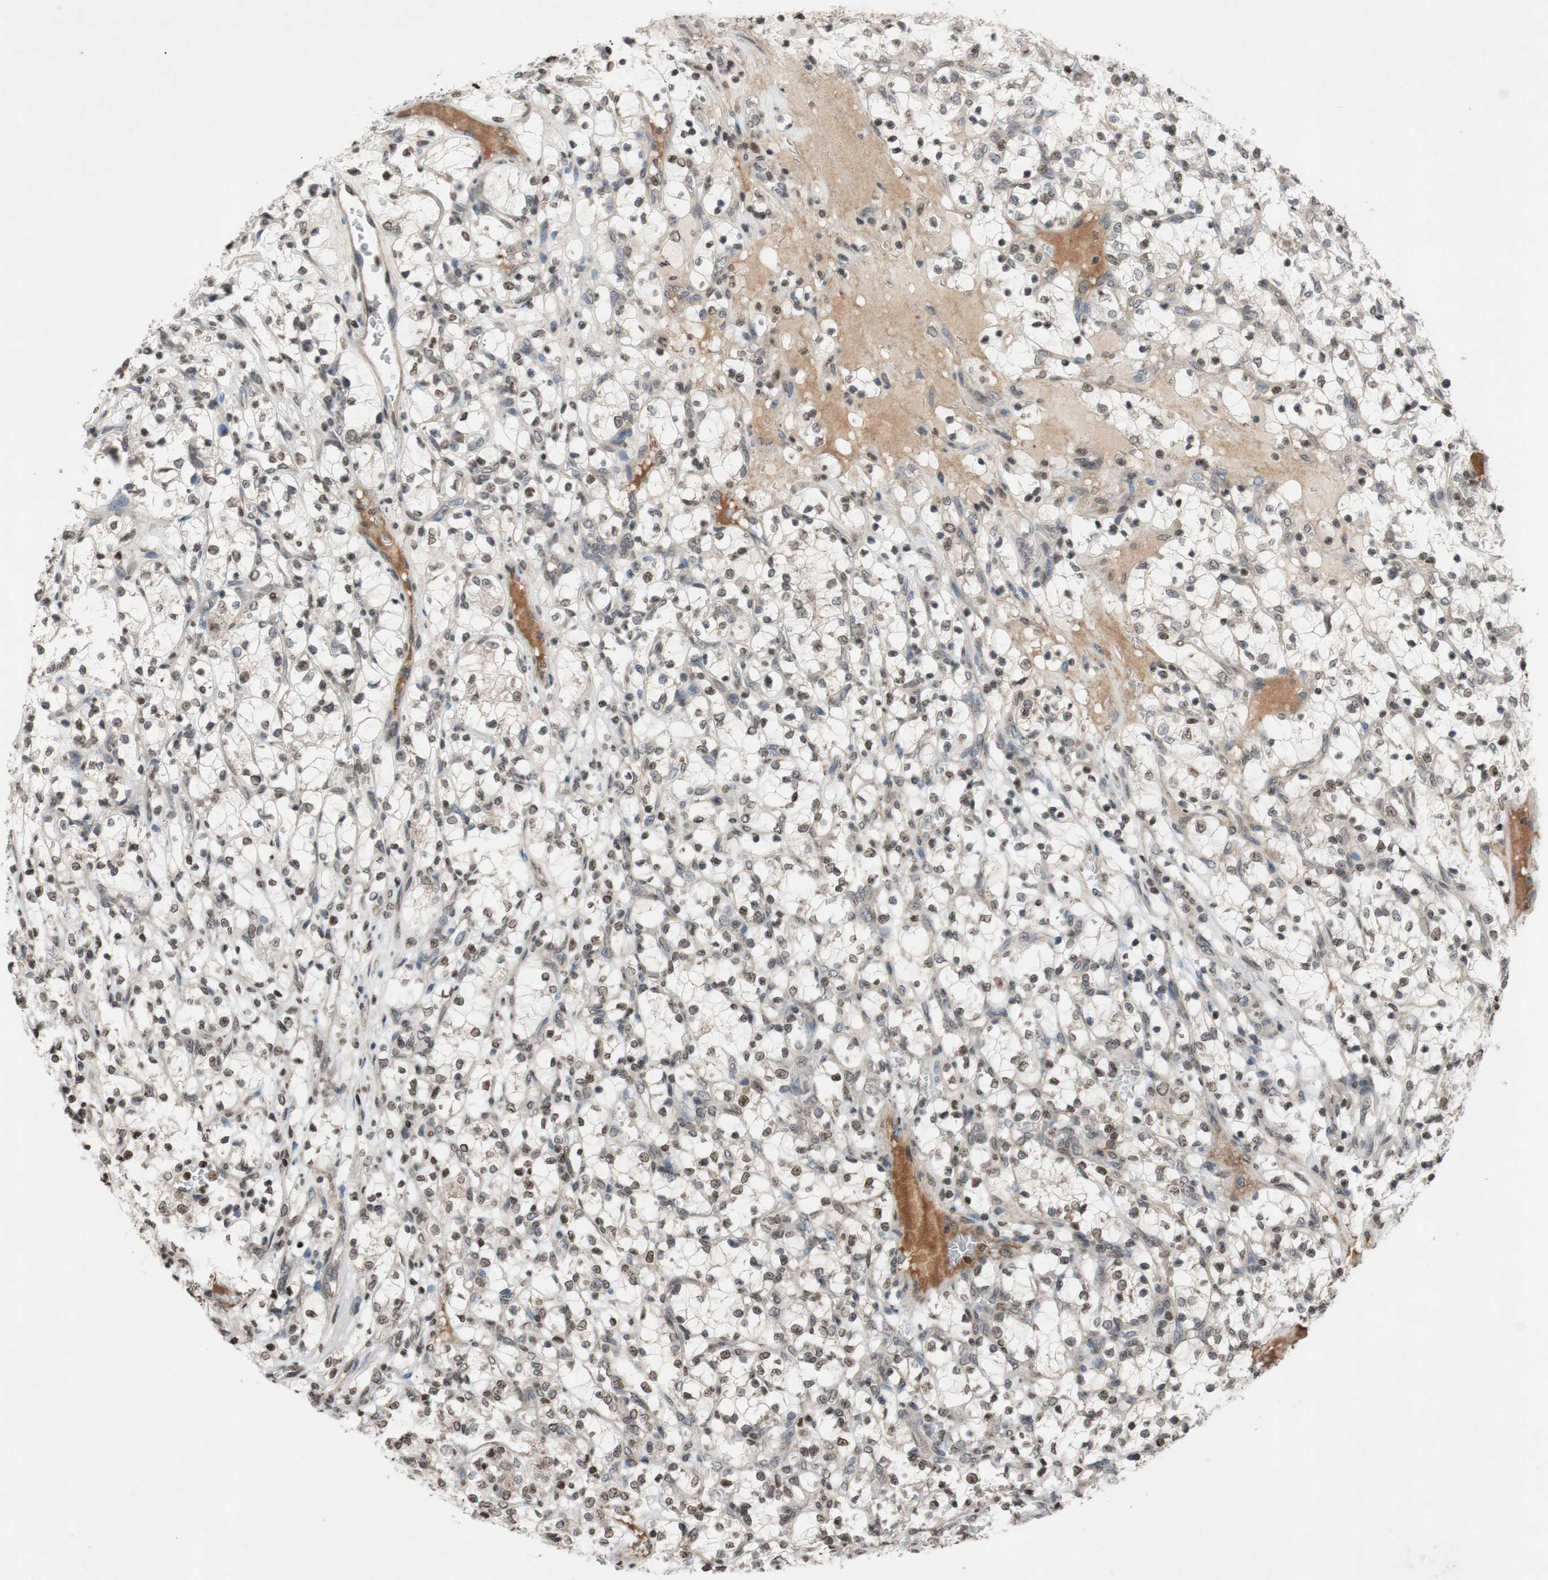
{"staining": {"intensity": "moderate", "quantity": "25%-75%", "location": "nuclear"}, "tissue": "renal cancer", "cell_type": "Tumor cells", "image_type": "cancer", "snomed": [{"axis": "morphology", "description": "Adenocarcinoma, NOS"}, {"axis": "topography", "description": "Kidney"}], "caption": "High-magnification brightfield microscopy of renal cancer stained with DAB (3,3'-diaminobenzidine) (brown) and counterstained with hematoxylin (blue). tumor cells exhibit moderate nuclear staining is identified in about25%-75% of cells.", "gene": "MCM6", "patient": {"sex": "female", "age": 69}}